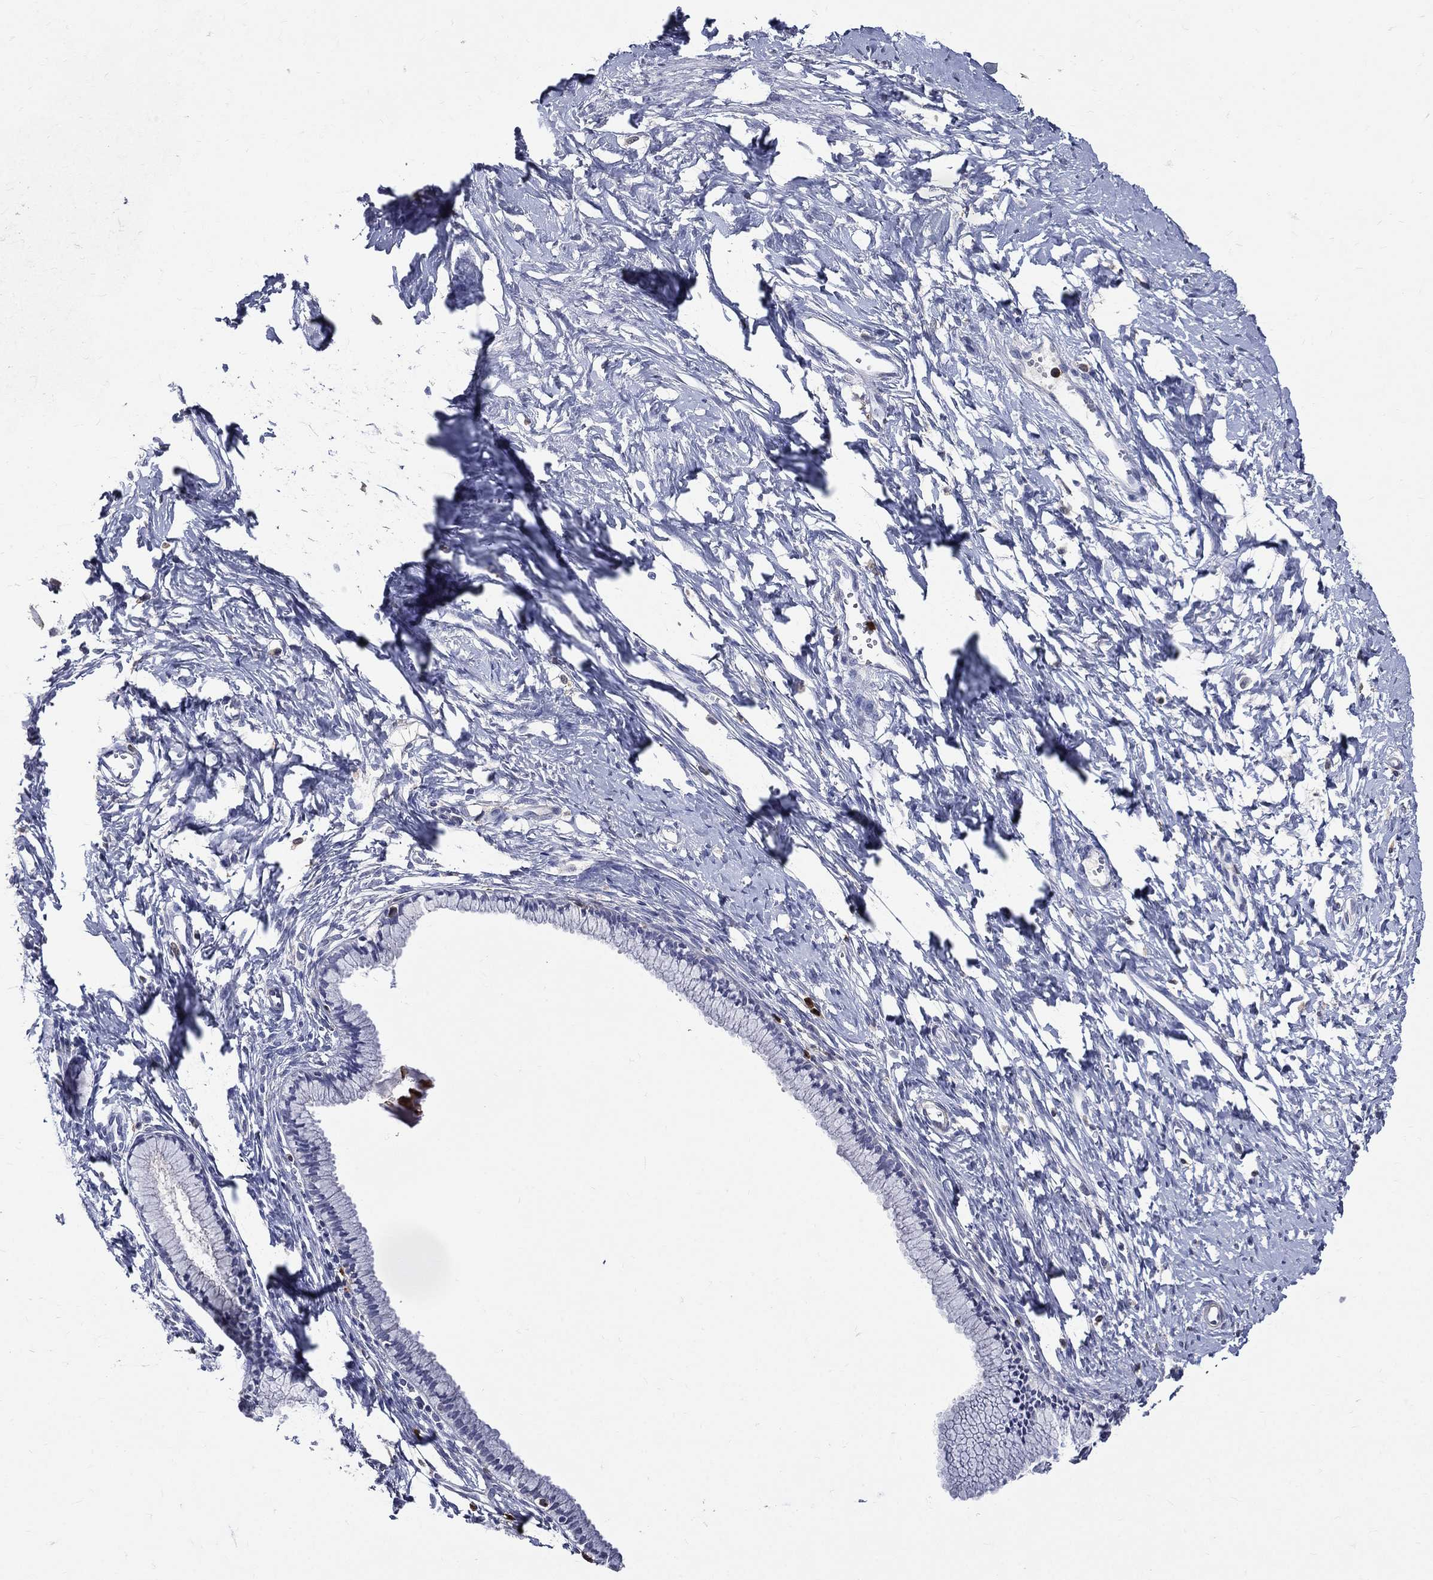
{"staining": {"intensity": "negative", "quantity": "none", "location": "none"}, "tissue": "cervix", "cell_type": "Glandular cells", "image_type": "normal", "snomed": [{"axis": "morphology", "description": "Normal tissue, NOS"}, {"axis": "topography", "description": "Cervix"}], "caption": "This is a photomicrograph of immunohistochemistry (IHC) staining of normal cervix, which shows no expression in glandular cells. Nuclei are stained in blue.", "gene": "GPR171", "patient": {"sex": "female", "age": 40}}